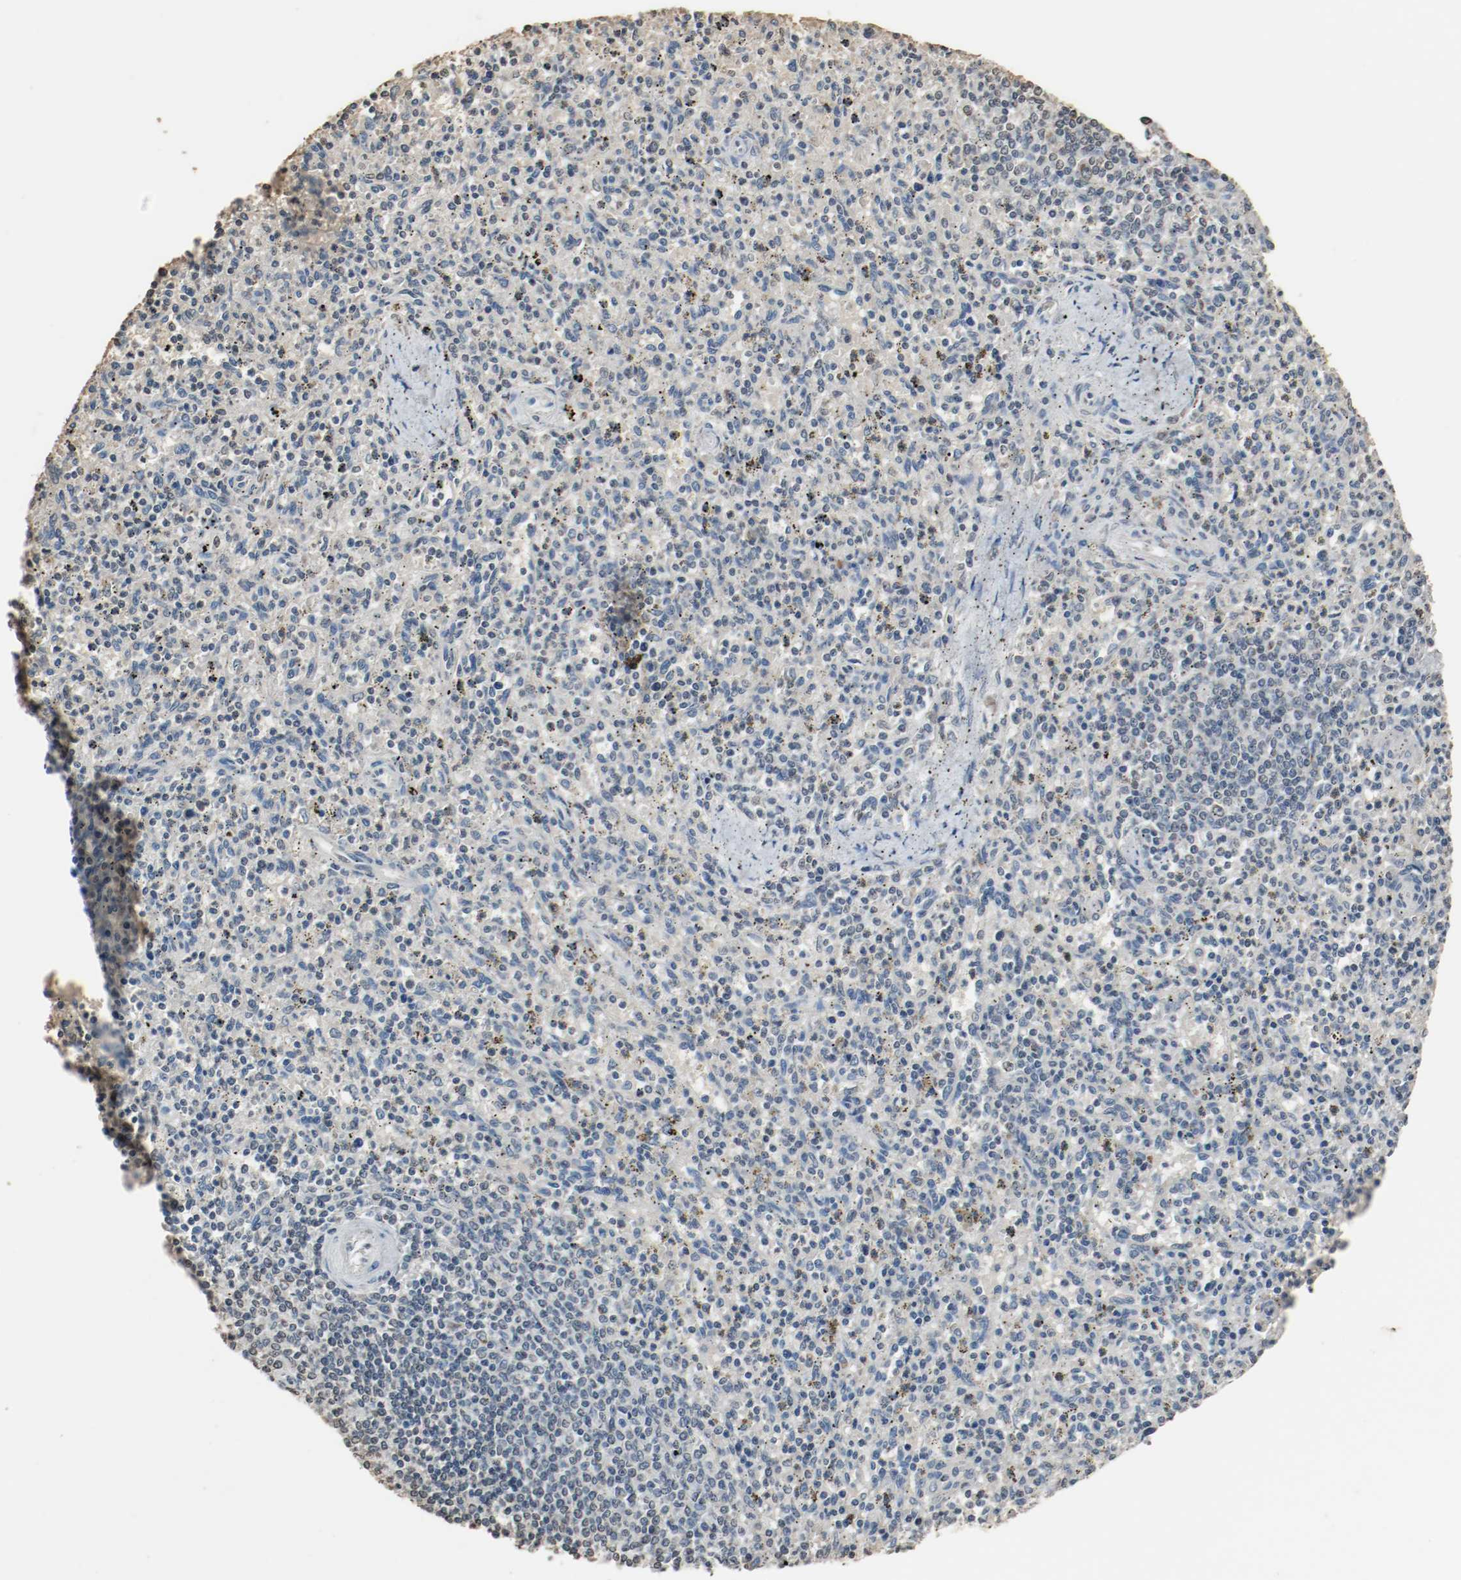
{"staining": {"intensity": "negative", "quantity": "none", "location": "none"}, "tissue": "spleen", "cell_type": "Cells in red pulp", "image_type": "normal", "snomed": [{"axis": "morphology", "description": "Normal tissue, NOS"}, {"axis": "topography", "description": "Spleen"}], "caption": "The image reveals no significant expression in cells in red pulp of spleen. (Immunohistochemistry, brightfield microscopy, high magnification).", "gene": "RTN4", "patient": {"sex": "male", "age": 72}}